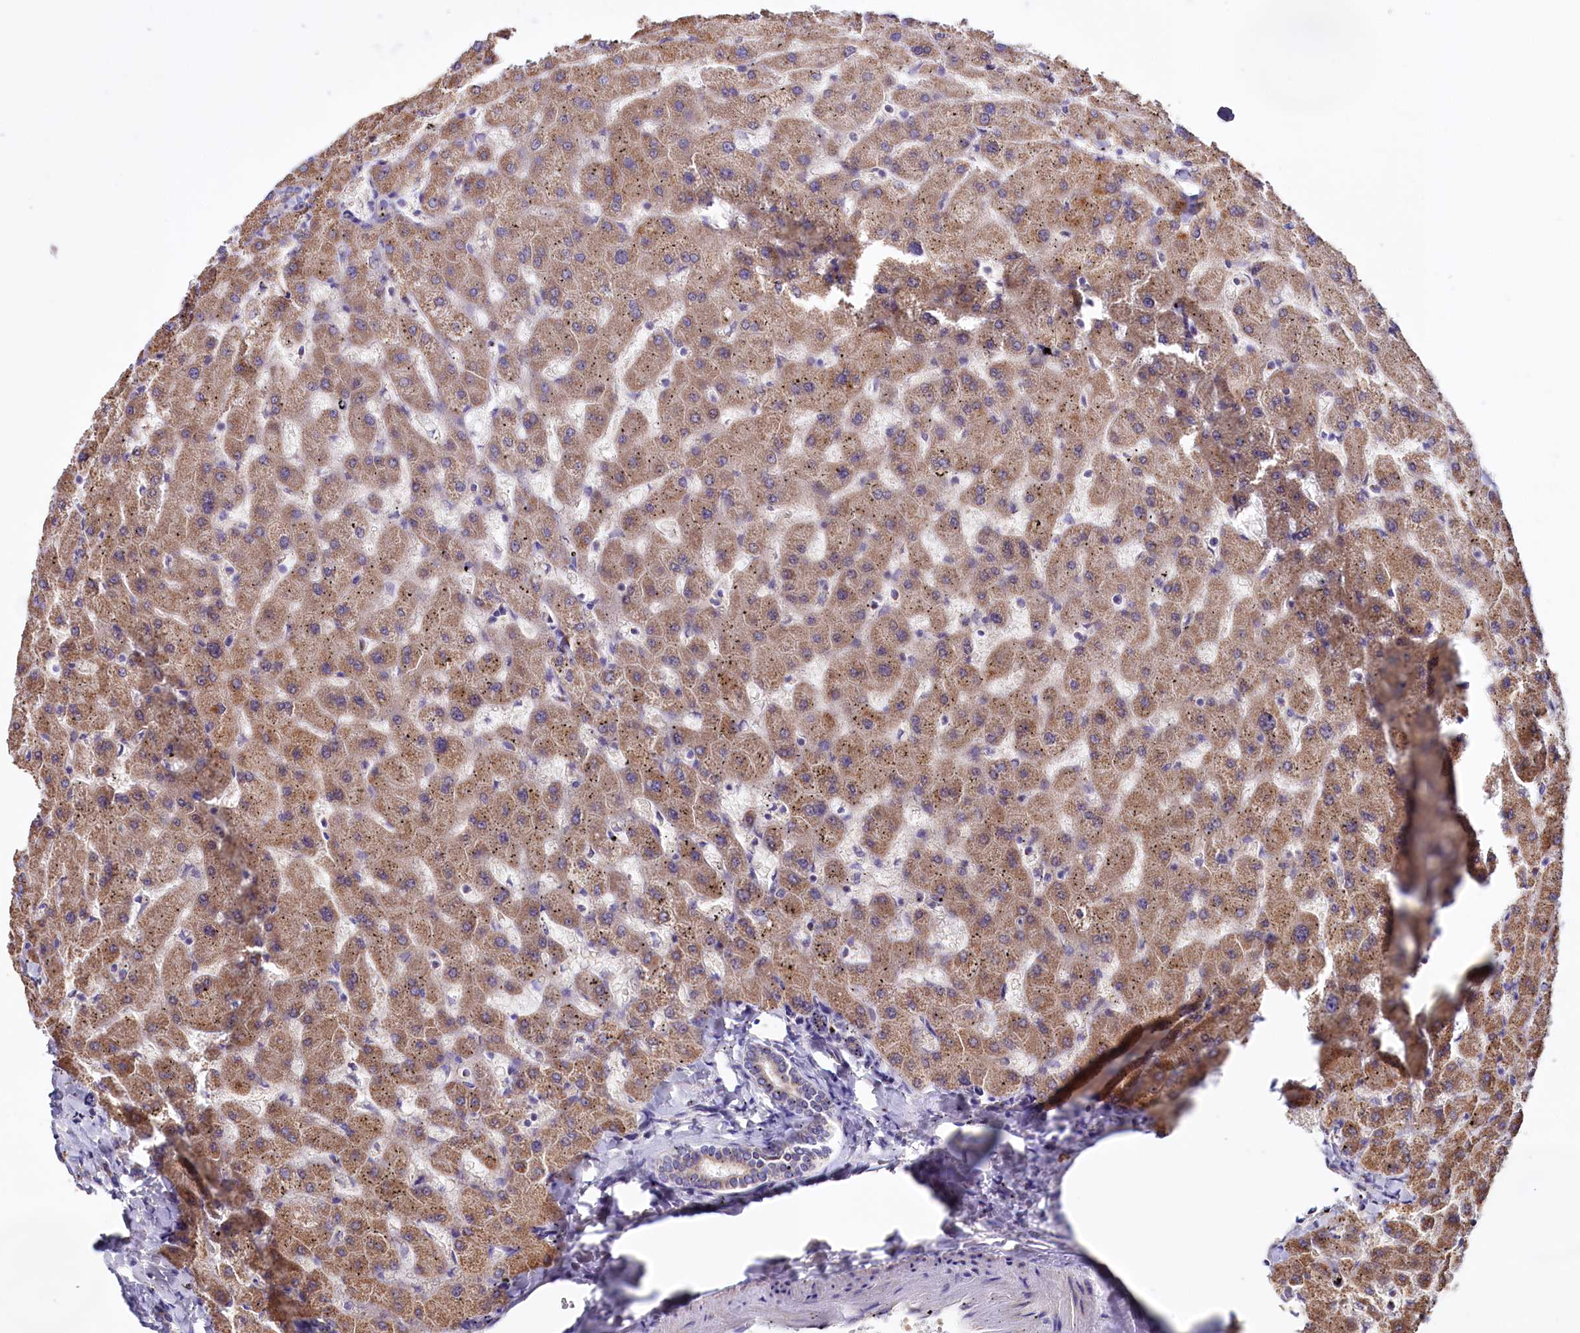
{"staining": {"intensity": "moderate", "quantity": "25%-75%", "location": "cytoplasmic/membranous"}, "tissue": "liver", "cell_type": "Cholangiocytes", "image_type": "normal", "snomed": [{"axis": "morphology", "description": "Normal tissue, NOS"}, {"axis": "topography", "description": "Liver"}], "caption": "High-magnification brightfield microscopy of normal liver stained with DAB (brown) and counterstained with hematoxylin (blue). cholangiocytes exhibit moderate cytoplasmic/membranous positivity is identified in approximately25%-75% of cells.", "gene": "ZNF45", "patient": {"sex": "female", "age": 63}}